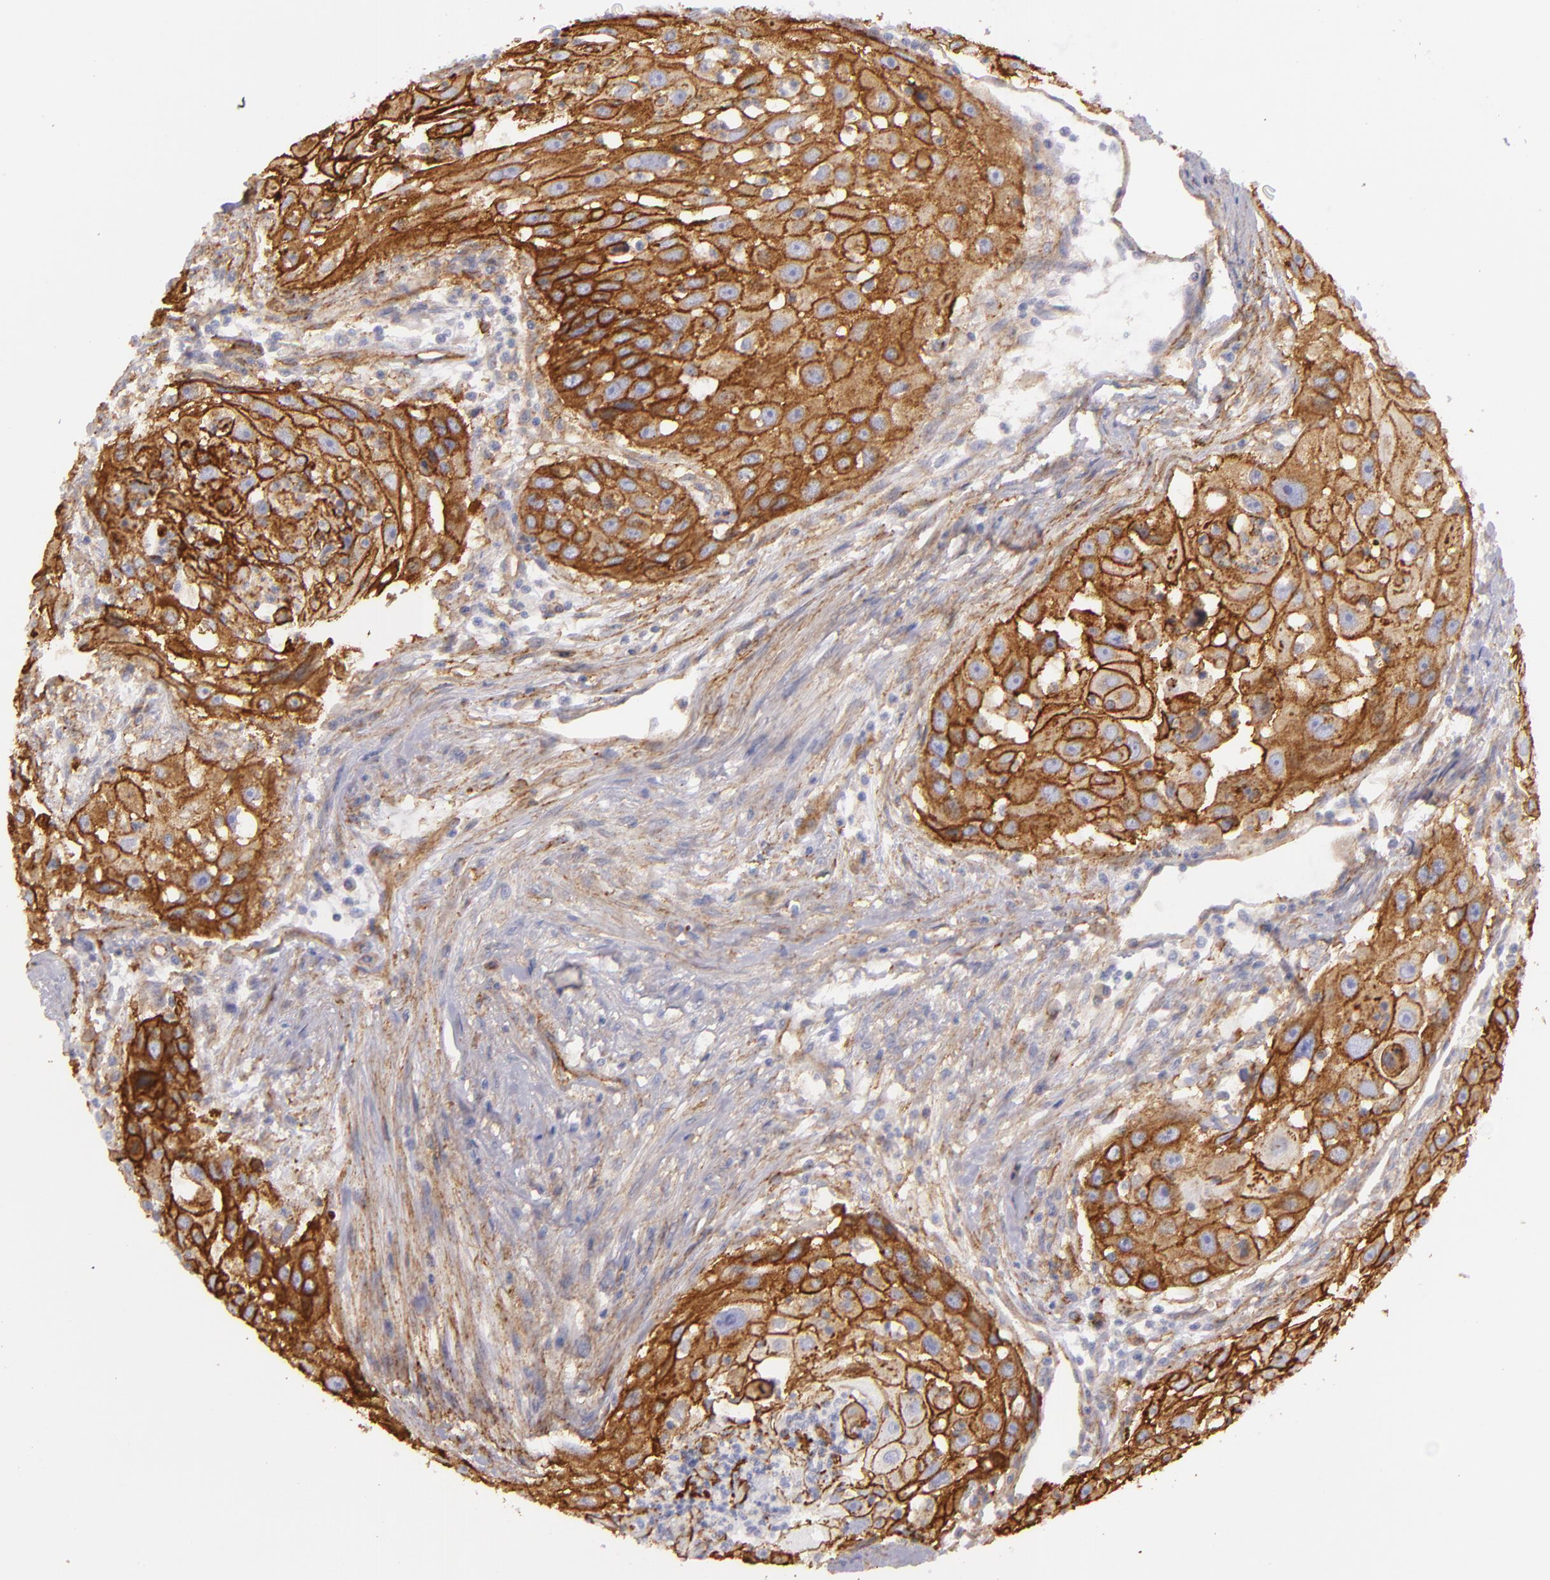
{"staining": {"intensity": "strong", "quantity": "25%-75%", "location": "cytoplasmic/membranous"}, "tissue": "head and neck cancer", "cell_type": "Tumor cells", "image_type": "cancer", "snomed": [{"axis": "morphology", "description": "Squamous cell carcinoma, NOS"}, {"axis": "topography", "description": "Head-Neck"}], "caption": "Human squamous cell carcinoma (head and neck) stained with a brown dye demonstrates strong cytoplasmic/membranous positive positivity in approximately 25%-75% of tumor cells.", "gene": "CD151", "patient": {"sex": "male", "age": 64}}